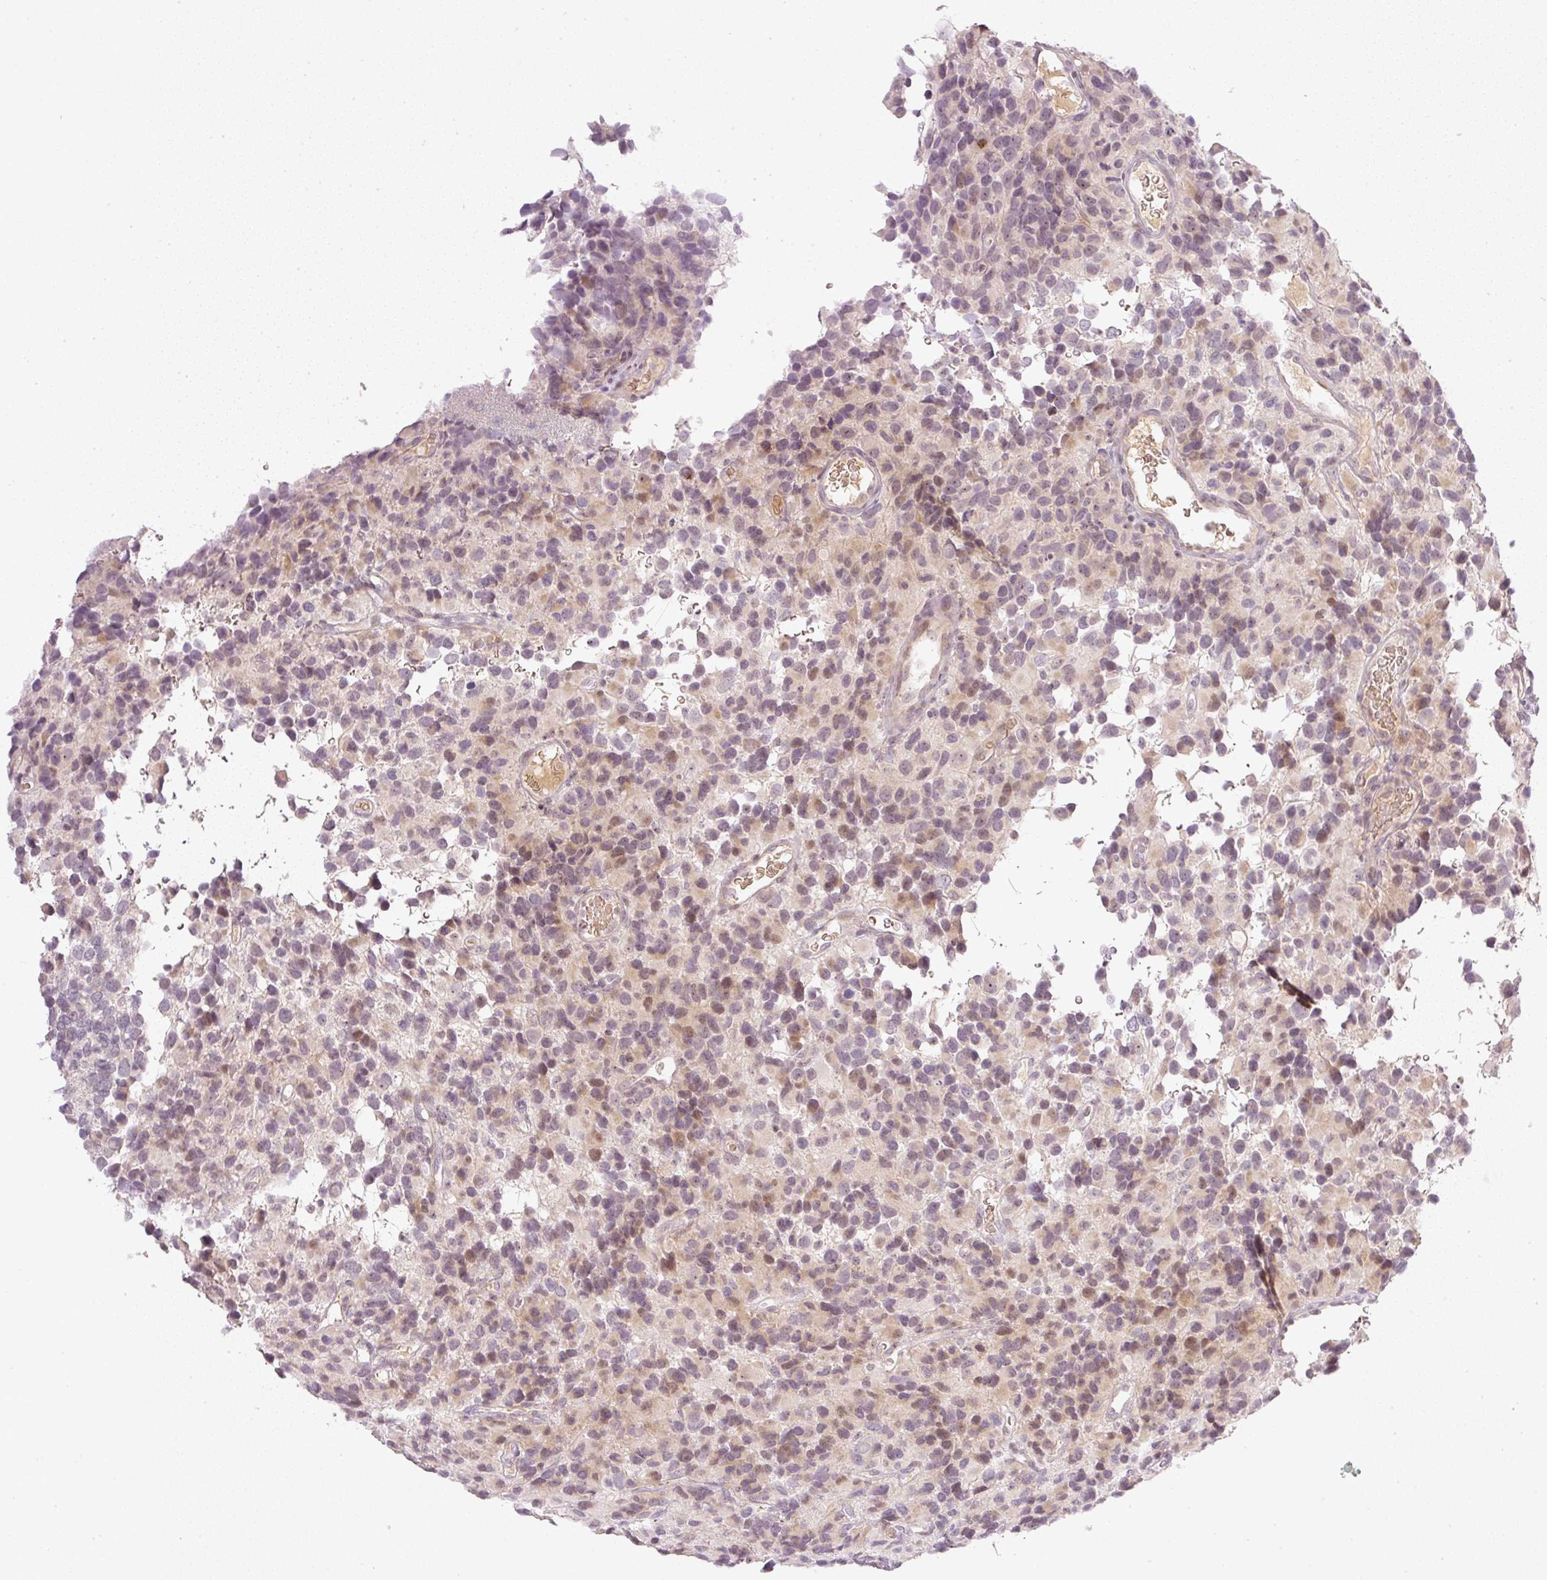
{"staining": {"intensity": "moderate", "quantity": "25%-75%", "location": "cytoplasmic/membranous,nuclear"}, "tissue": "glioma", "cell_type": "Tumor cells", "image_type": "cancer", "snomed": [{"axis": "morphology", "description": "Glioma, malignant, High grade"}, {"axis": "topography", "description": "Brain"}], "caption": "Glioma stained for a protein displays moderate cytoplasmic/membranous and nuclear positivity in tumor cells. The staining is performed using DAB (3,3'-diaminobenzidine) brown chromogen to label protein expression. The nuclei are counter-stained blue using hematoxylin.", "gene": "AAR2", "patient": {"sex": "male", "age": 77}}